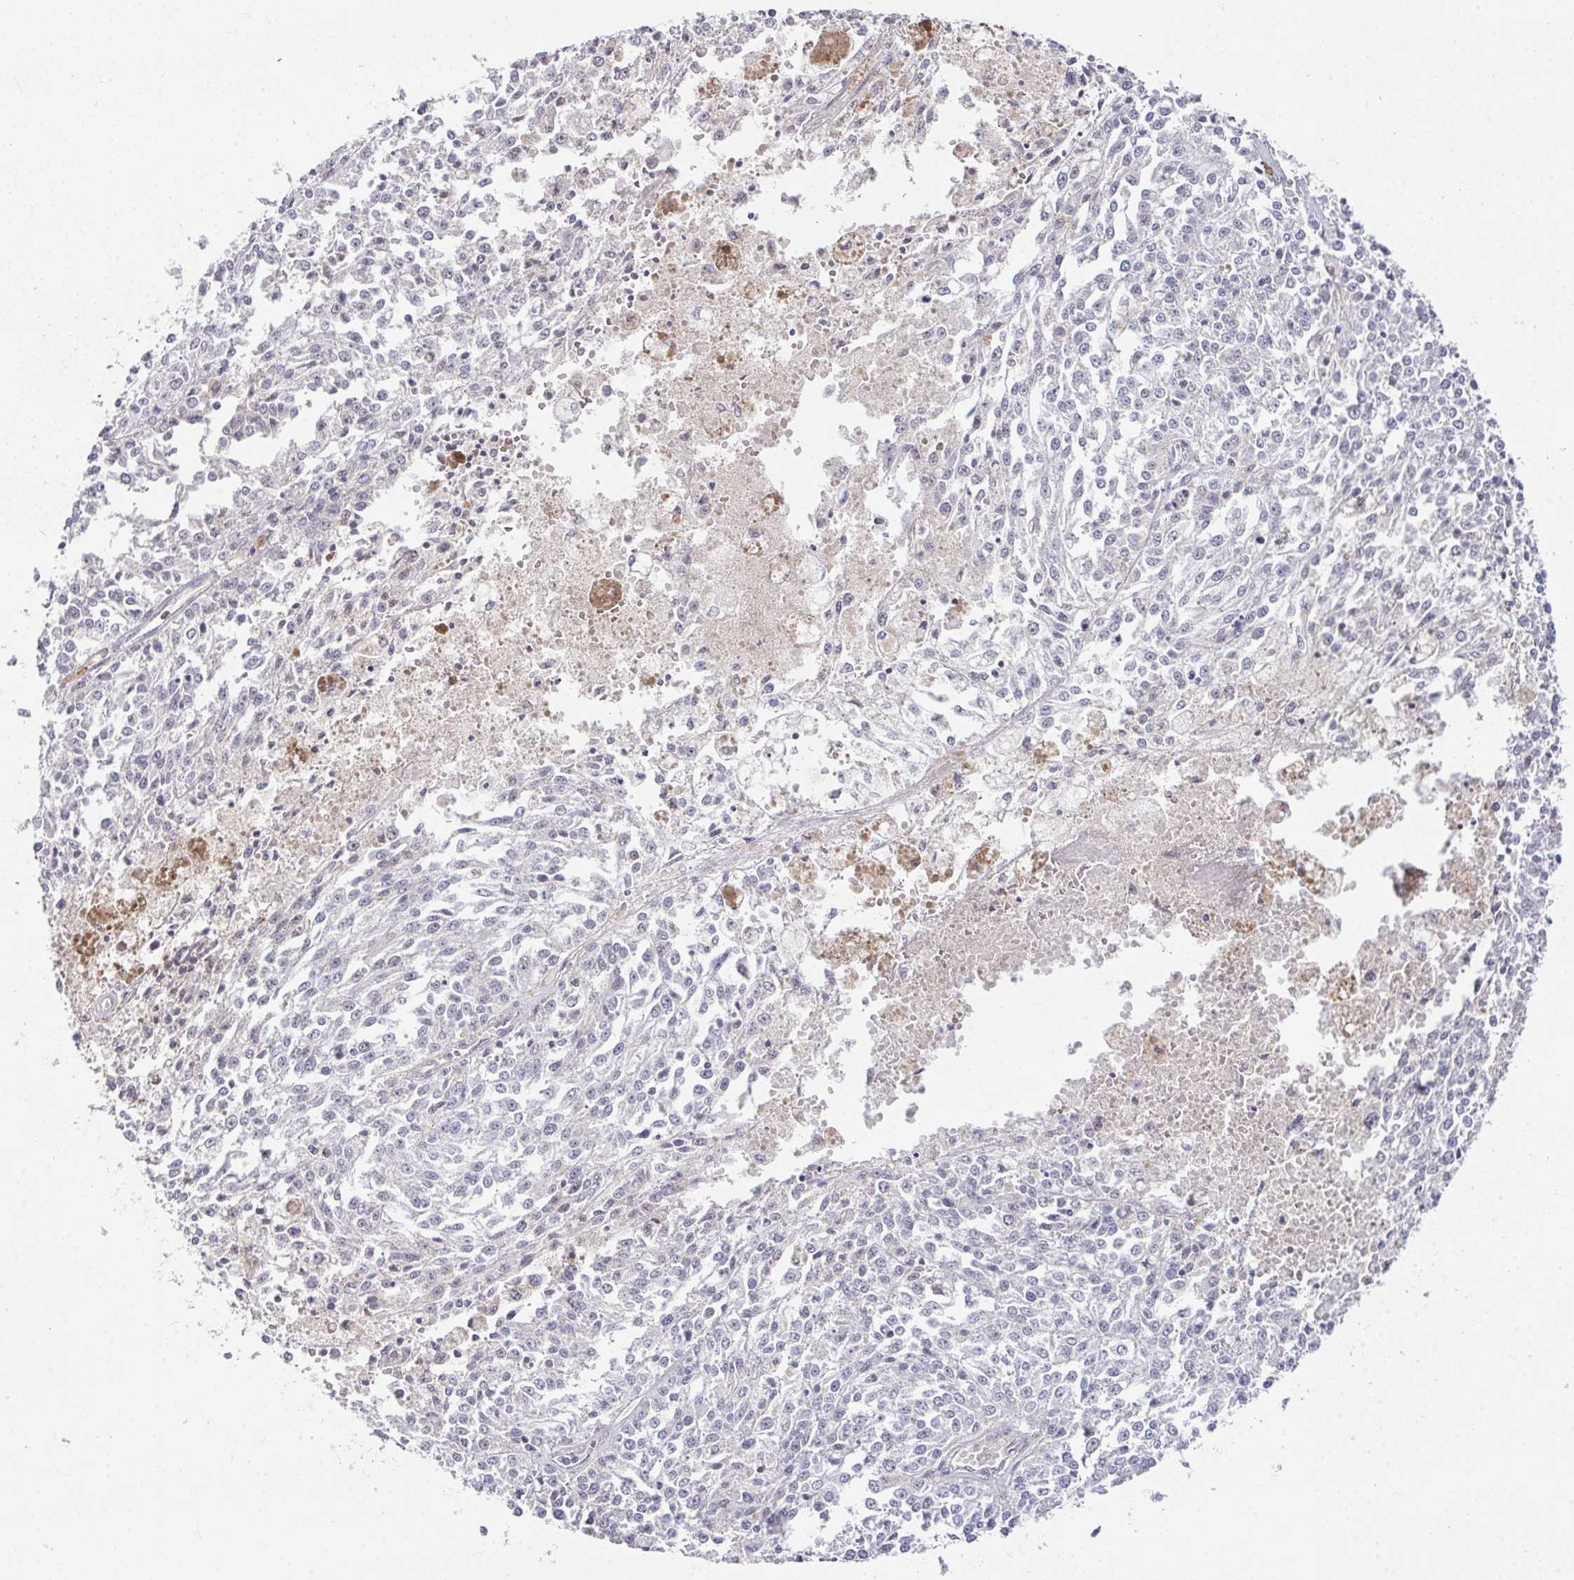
{"staining": {"intensity": "negative", "quantity": "none", "location": "none"}, "tissue": "melanoma", "cell_type": "Tumor cells", "image_type": "cancer", "snomed": [{"axis": "morphology", "description": "Malignant melanoma, NOS"}, {"axis": "topography", "description": "Skin"}], "caption": "Melanoma was stained to show a protein in brown. There is no significant positivity in tumor cells. Nuclei are stained in blue.", "gene": "GLTPD2", "patient": {"sex": "female", "age": 64}}